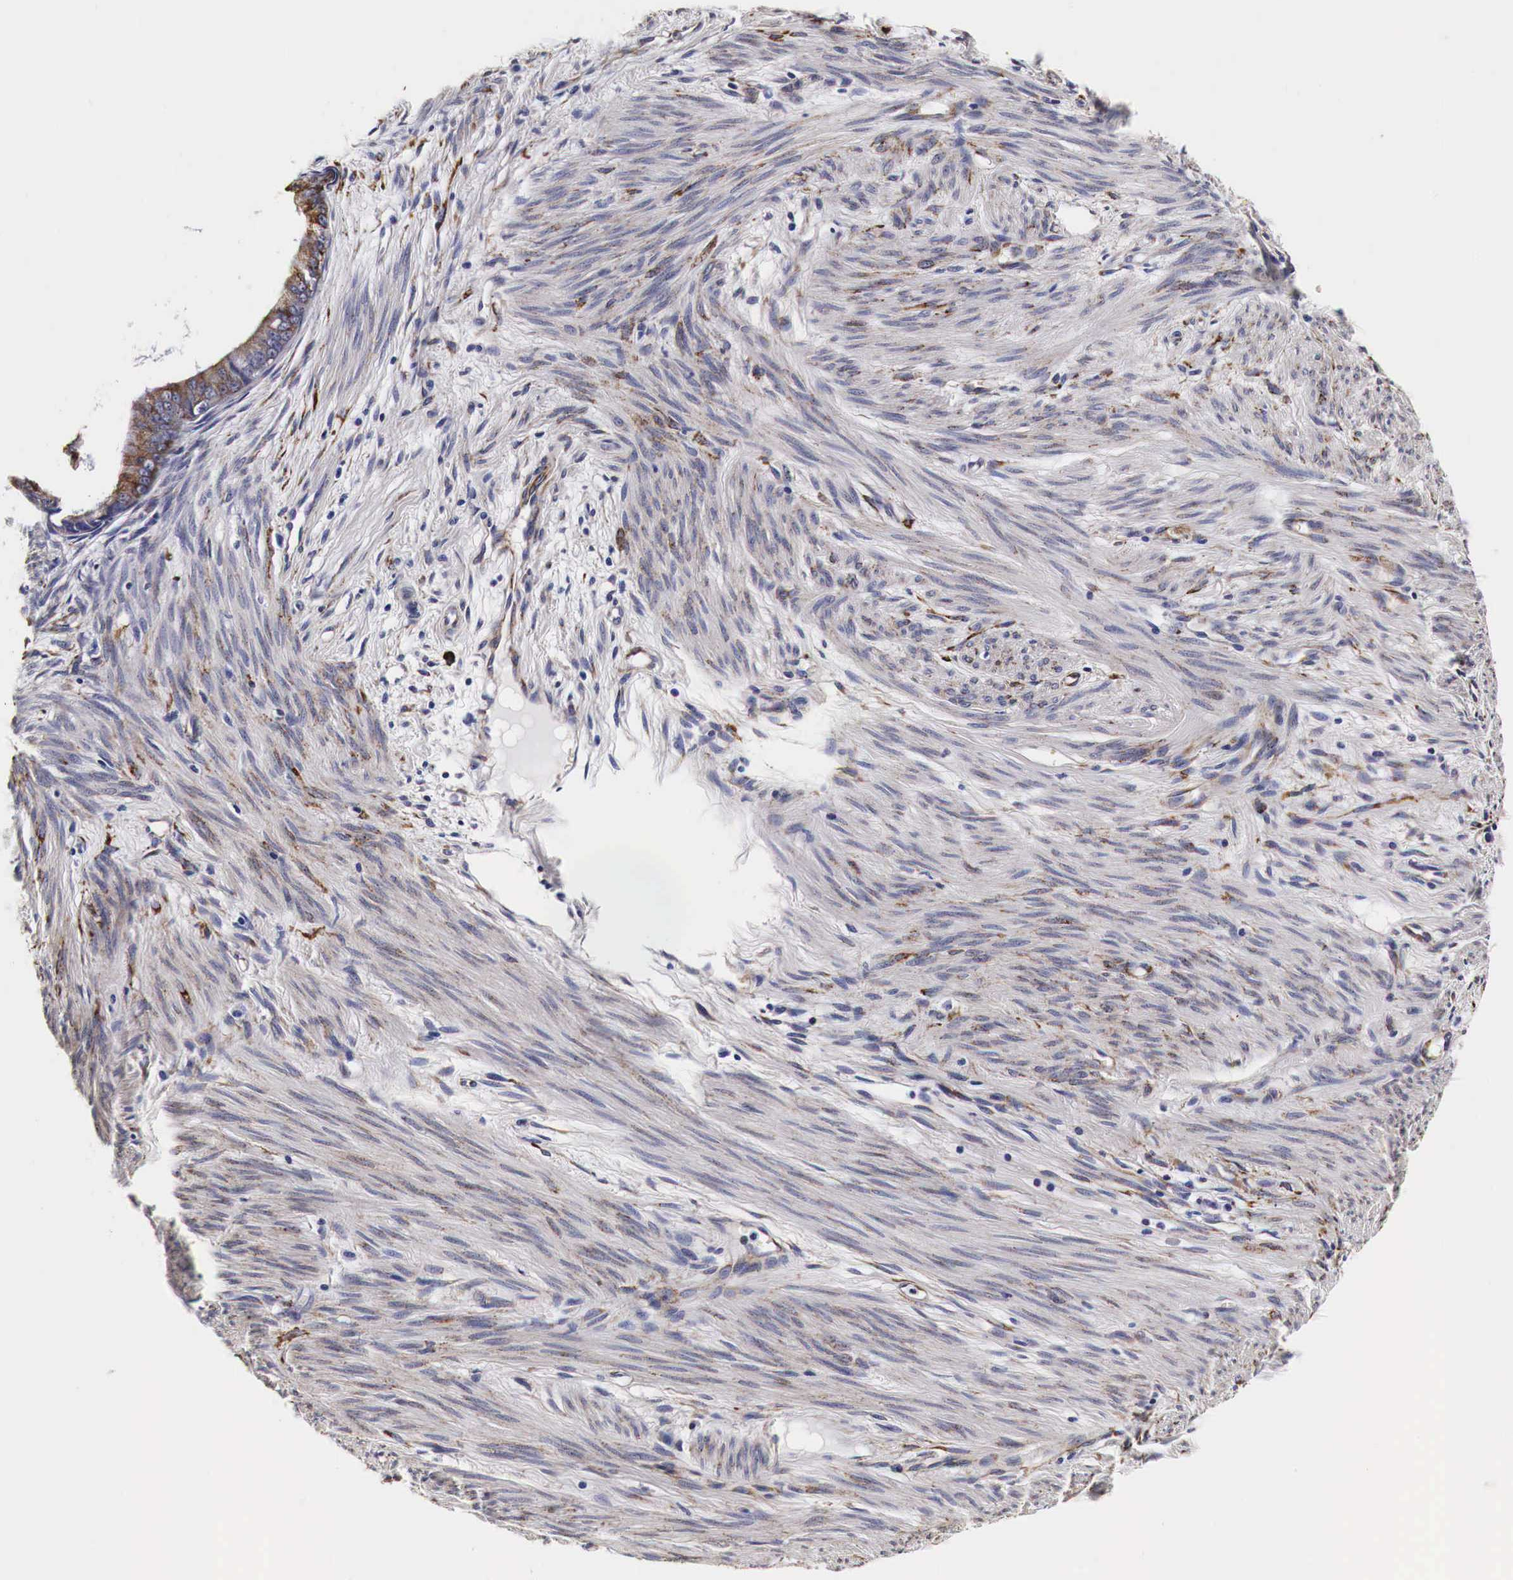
{"staining": {"intensity": "moderate", "quantity": ">75%", "location": "cytoplasmic/membranous"}, "tissue": "endometrial cancer", "cell_type": "Tumor cells", "image_type": "cancer", "snomed": [{"axis": "morphology", "description": "Adenocarcinoma, NOS"}, {"axis": "topography", "description": "Endometrium"}], "caption": "Endometrial adenocarcinoma stained with a brown dye reveals moderate cytoplasmic/membranous positive staining in about >75% of tumor cells.", "gene": "CKAP4", "patient": {"sex": "female", "age": 76}}